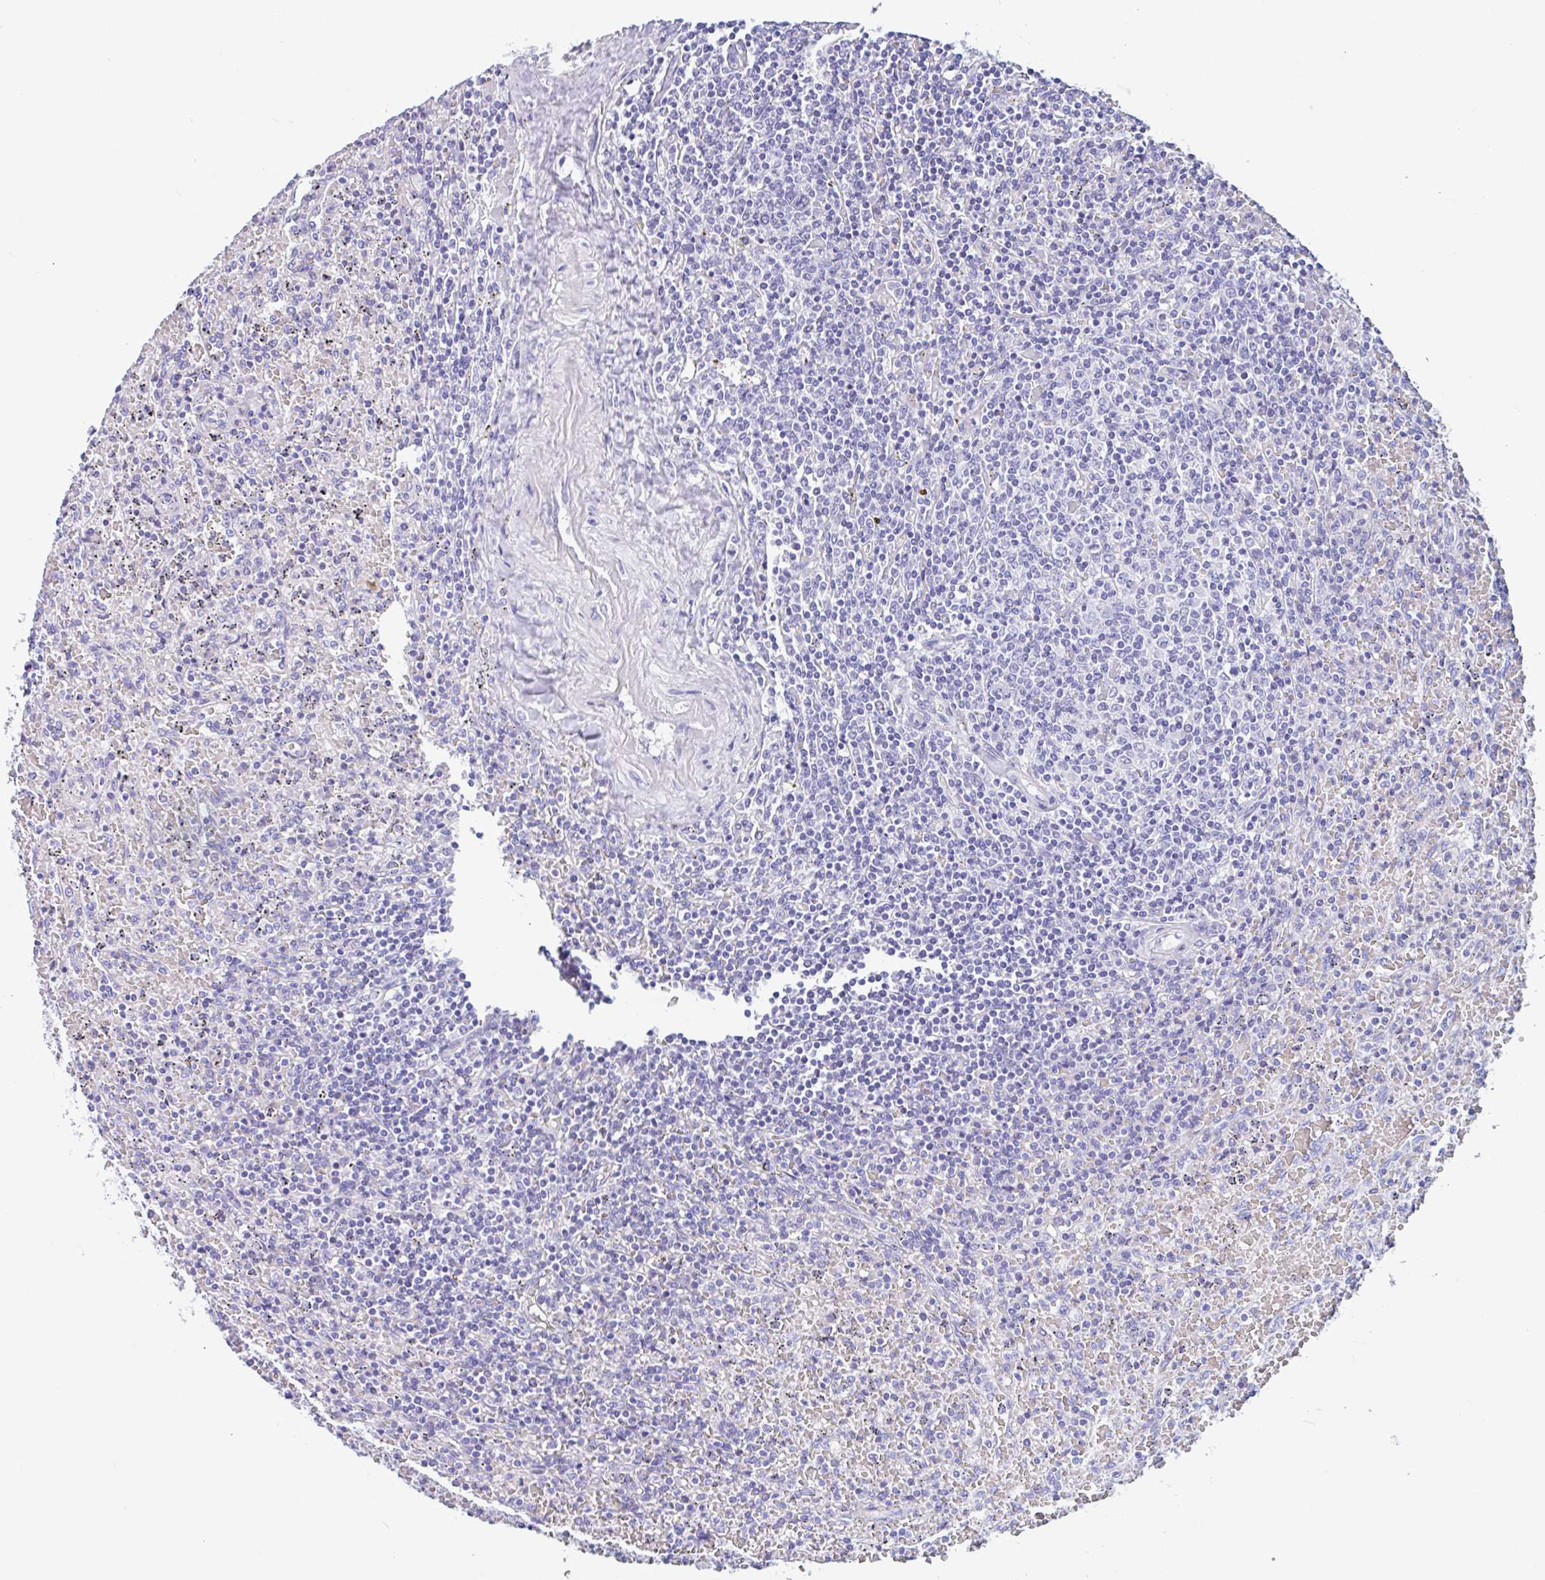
{"staining": {"intensity": "negative", "quantity": "none", "location": "none"}, "tissue": "lymphoma", "cell_type": "Tumor cells", "image_type": "cancer", "snomed": [{"axis": "morphology", "description": "Malignant lymphoma, non-Hodgkin's type, Low grade"}, {"axis": "topography", "description": "Spleen"}], "caption": "Immunohistochemistry (IHC) micrograph of human low-grade malignant lymphoma, non-Hodgkin's type stained for a protein (brown), which displays no expression in tumor cells.", "gene": "OR6N2", "patient": {"sex": "female", "age": 64}}